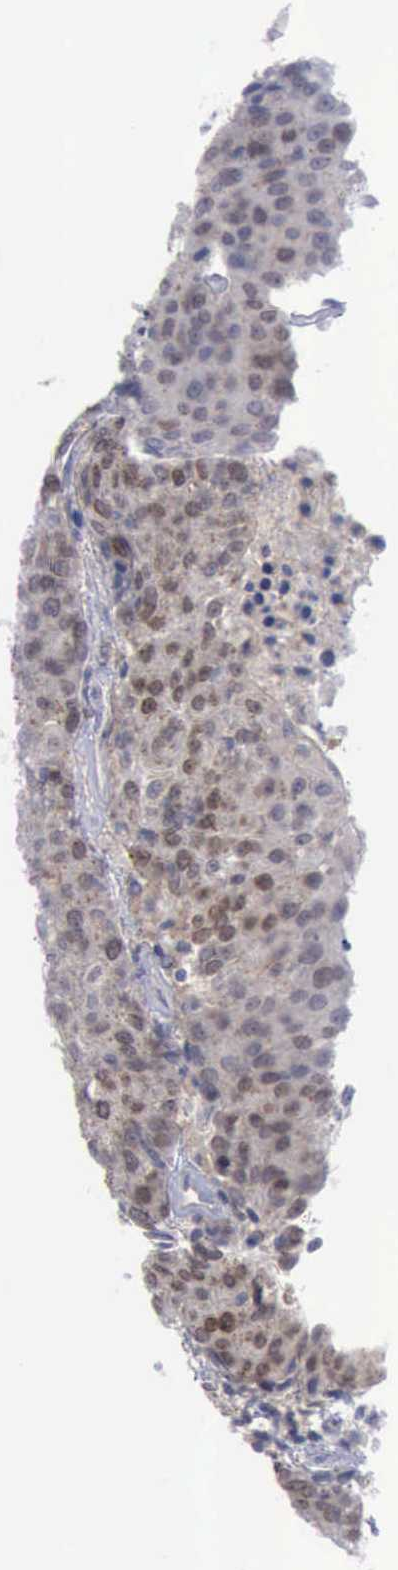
{"staining": {"intensity": "moderate", "quantity": "25%-75%", "location": "nuclear"}, "tissue": "urothelial cancer", "cell_type": "Tumor cells", "image_type": "cancer", "snomed": [{"axis": "morphology", "description": "Urothelial carcinoma, High grade"}, {"axis": "topography", "description": "Urinary bladder"}], "caption": "Immunohistochemical staining of high-grade urothelial carcinoma exhibits medium levels of moderate nuclear expression in about 25%-75% of tumor cells.", "gene": "SATB2", "patient": {"sex": "female", "age": 85}}